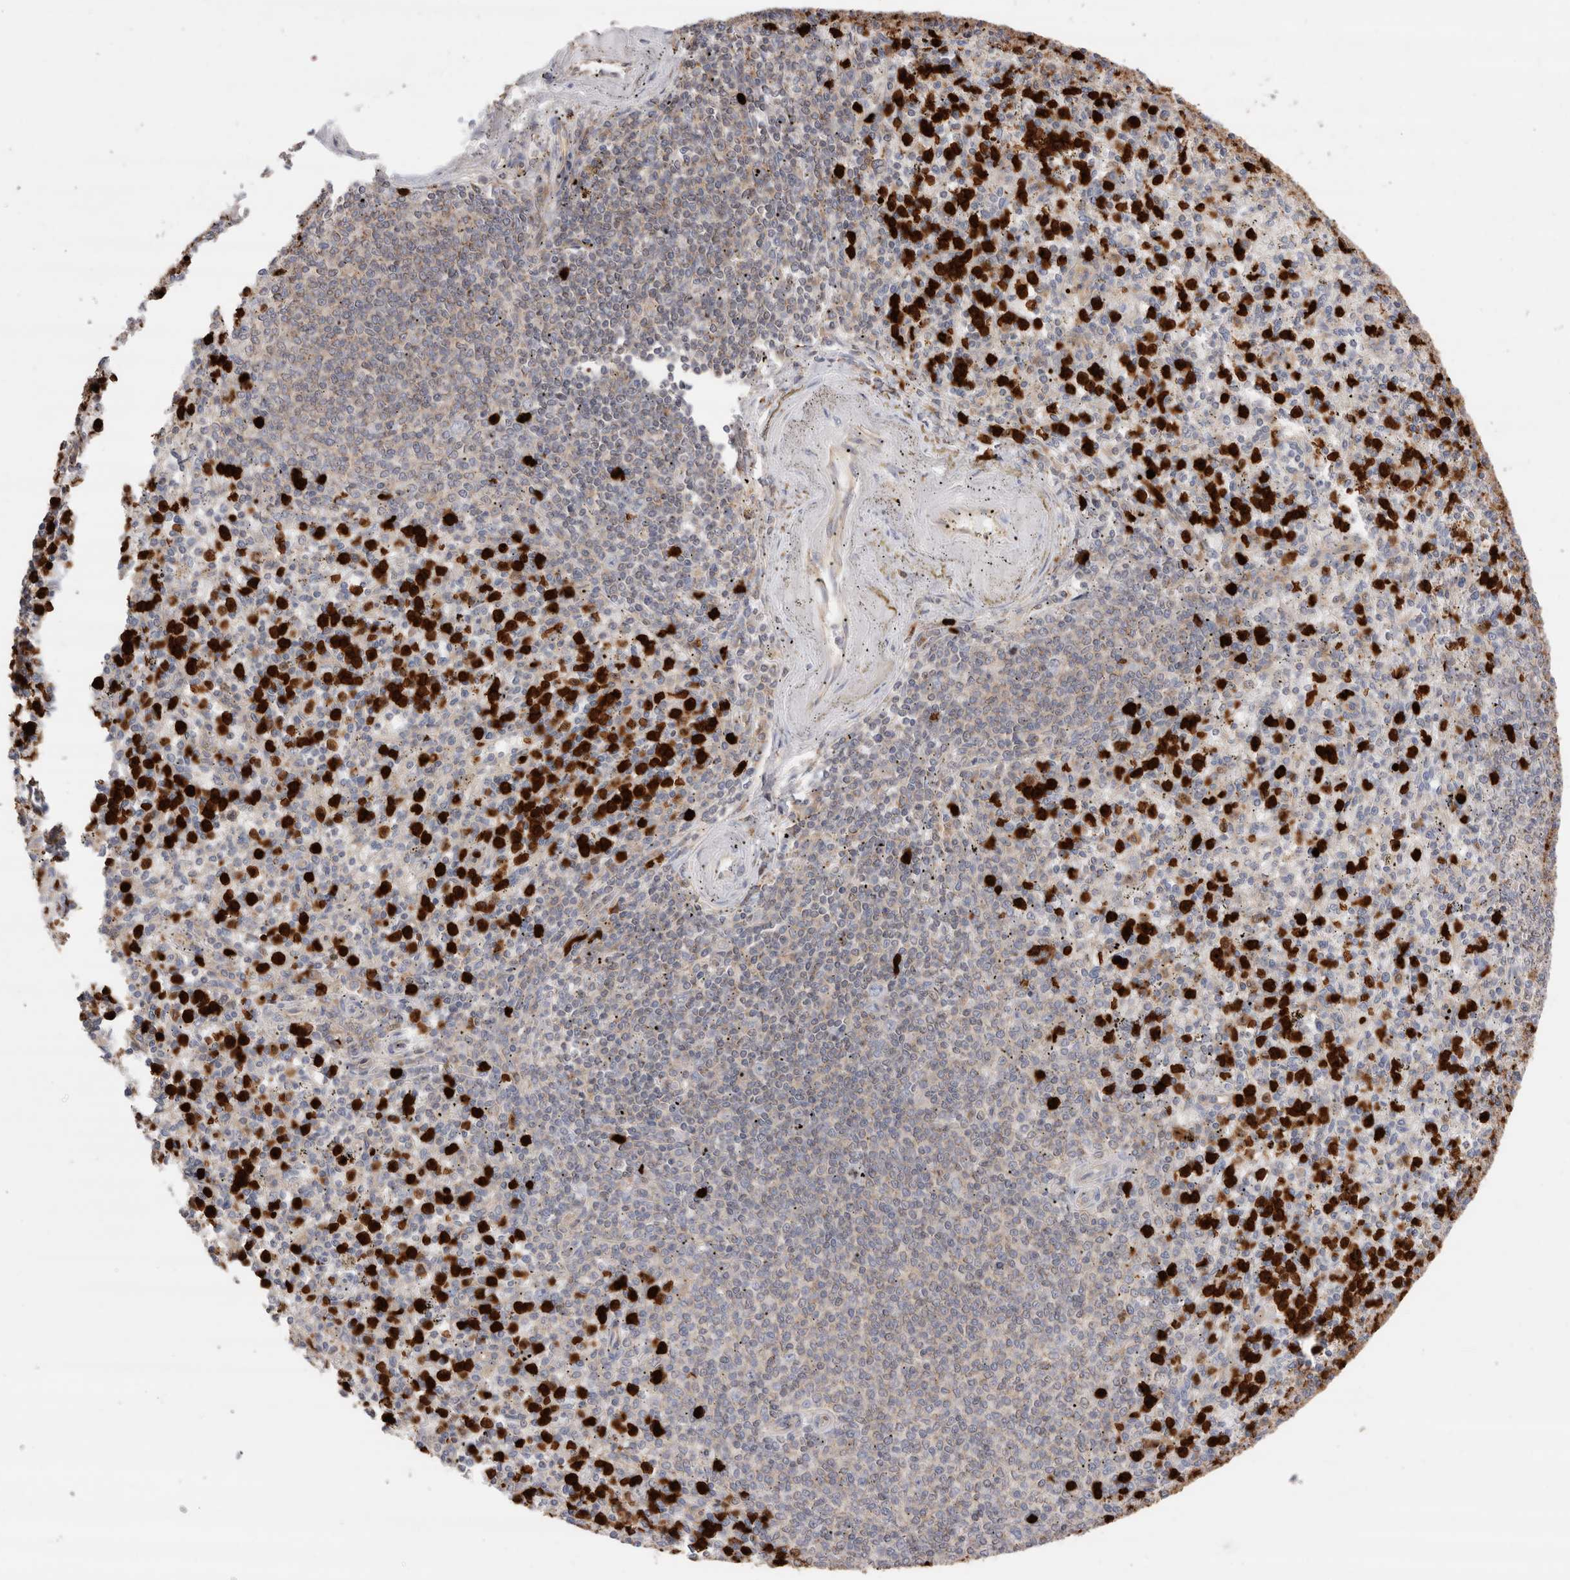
{"staining": {"intensity": "strong", "quantity": "25%-75%", "location": "cytoplasmic/membranous,nuclear"}, "tissue": "spleen", "cell_type": "Cells in red pulp", "image_type": "normal", "snomed": [{"axis": "morphology", "description": "Normal tissue, NOS"}, {"axis": "topography", "description": "Spleen"}], "caption": "Strong cytoplasmic/membranous,nuclear positivity for a protein is present in about 25%-75% of cells in red pulp of unremarkable spleen using immunohistochemistry (IHC).", "gene": "NXT2", "patient": {"sex": "male", "age": 72}}